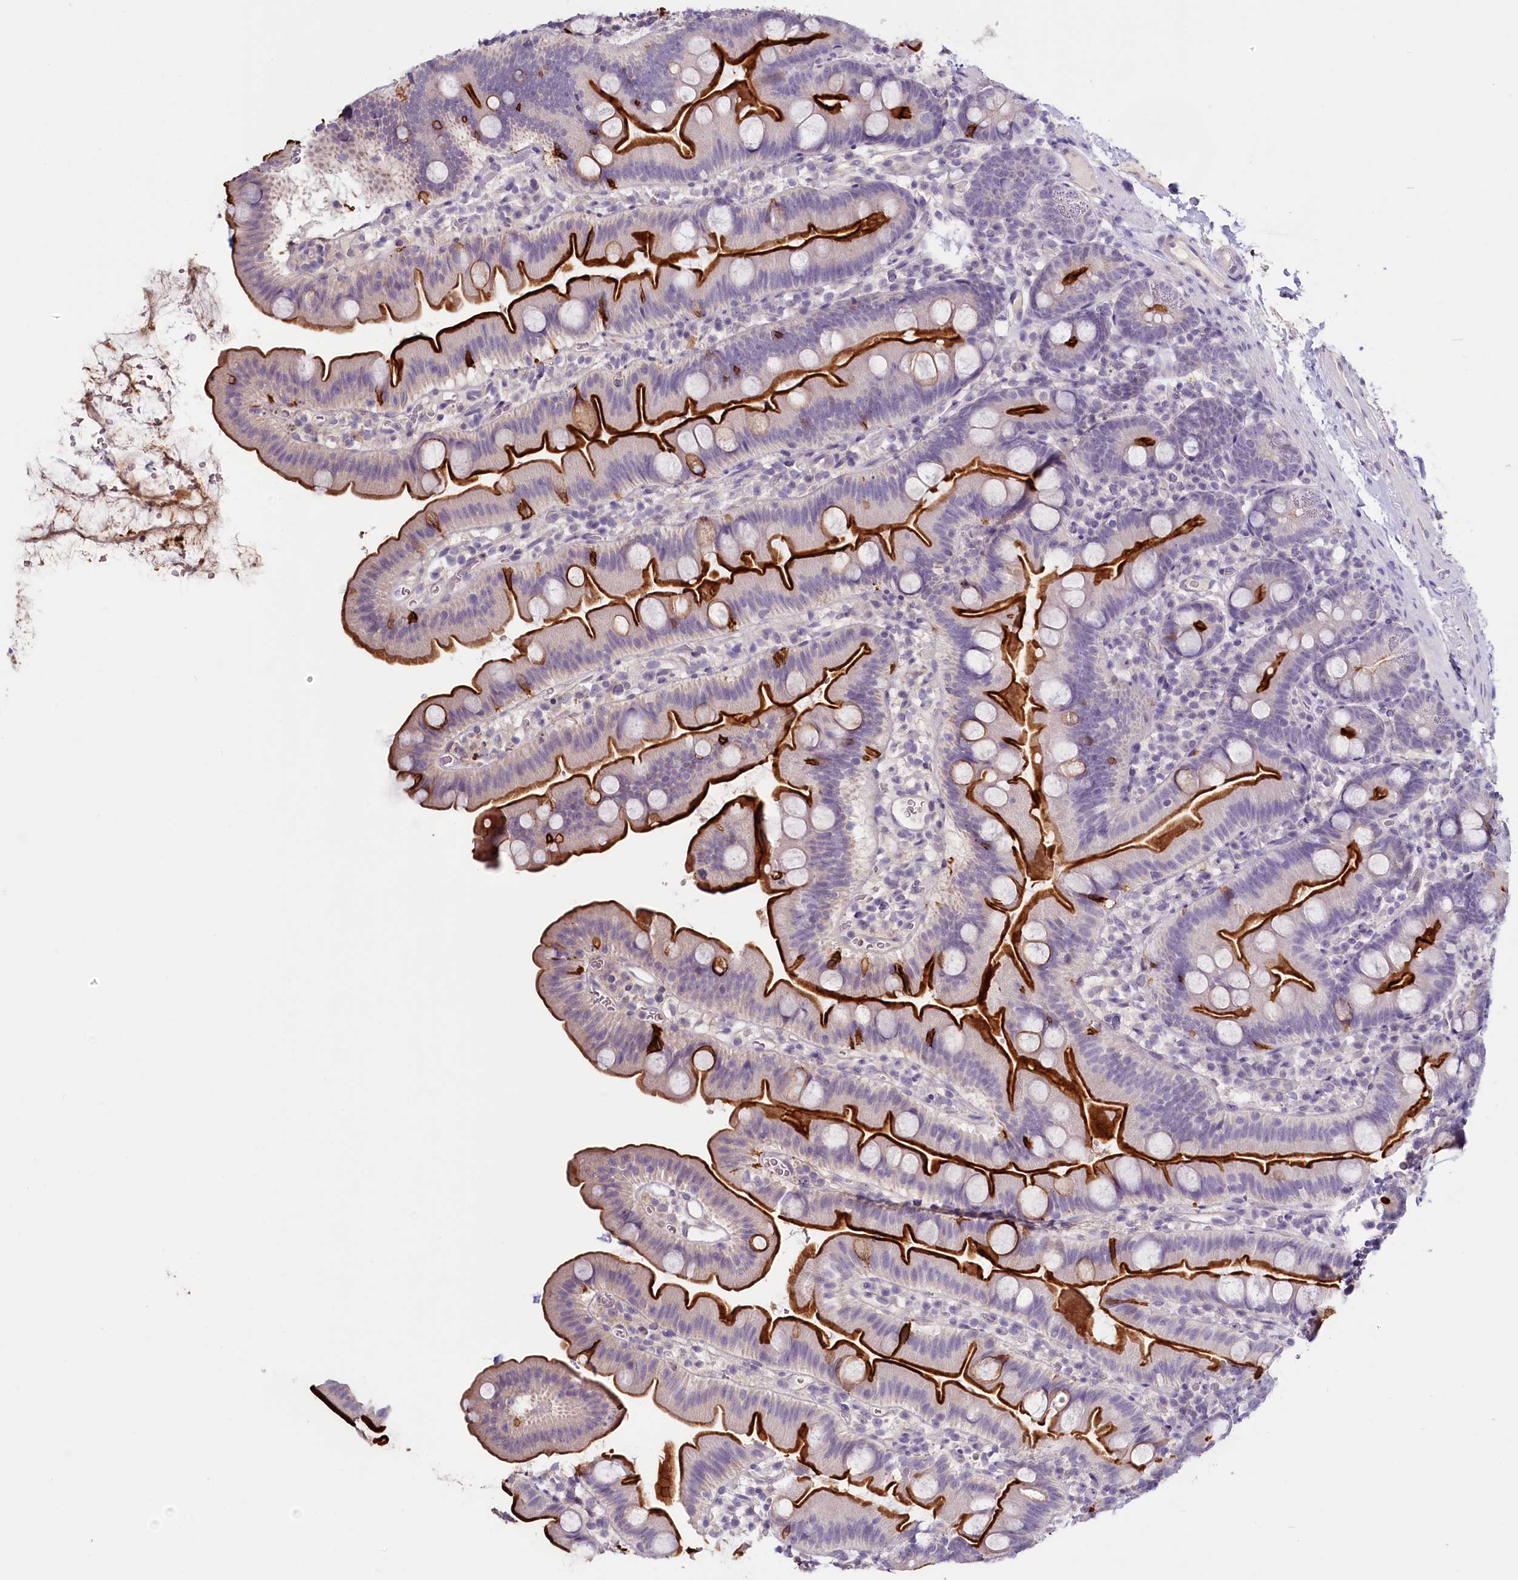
{"staining": {"intensity": "strong", "quantity": ">75%", "location": "cytoplasmic/membranous"}, "tissue": "small intestine", "cell_type": "Glandular cells", "image_type": "normal", "snomed": [{"axis": "morphology", "description": "Normal tissue, NOS"}, {"axis": "topography", "description": "Small intestine"}], "caption": "Protein expression analysis of unremarkable small intestine shows strong cytoplasmic/membranous staining in about >75% of glandular cells.", "gene": "PDE6D", "patient": {"sex": "female", "age": 68}}